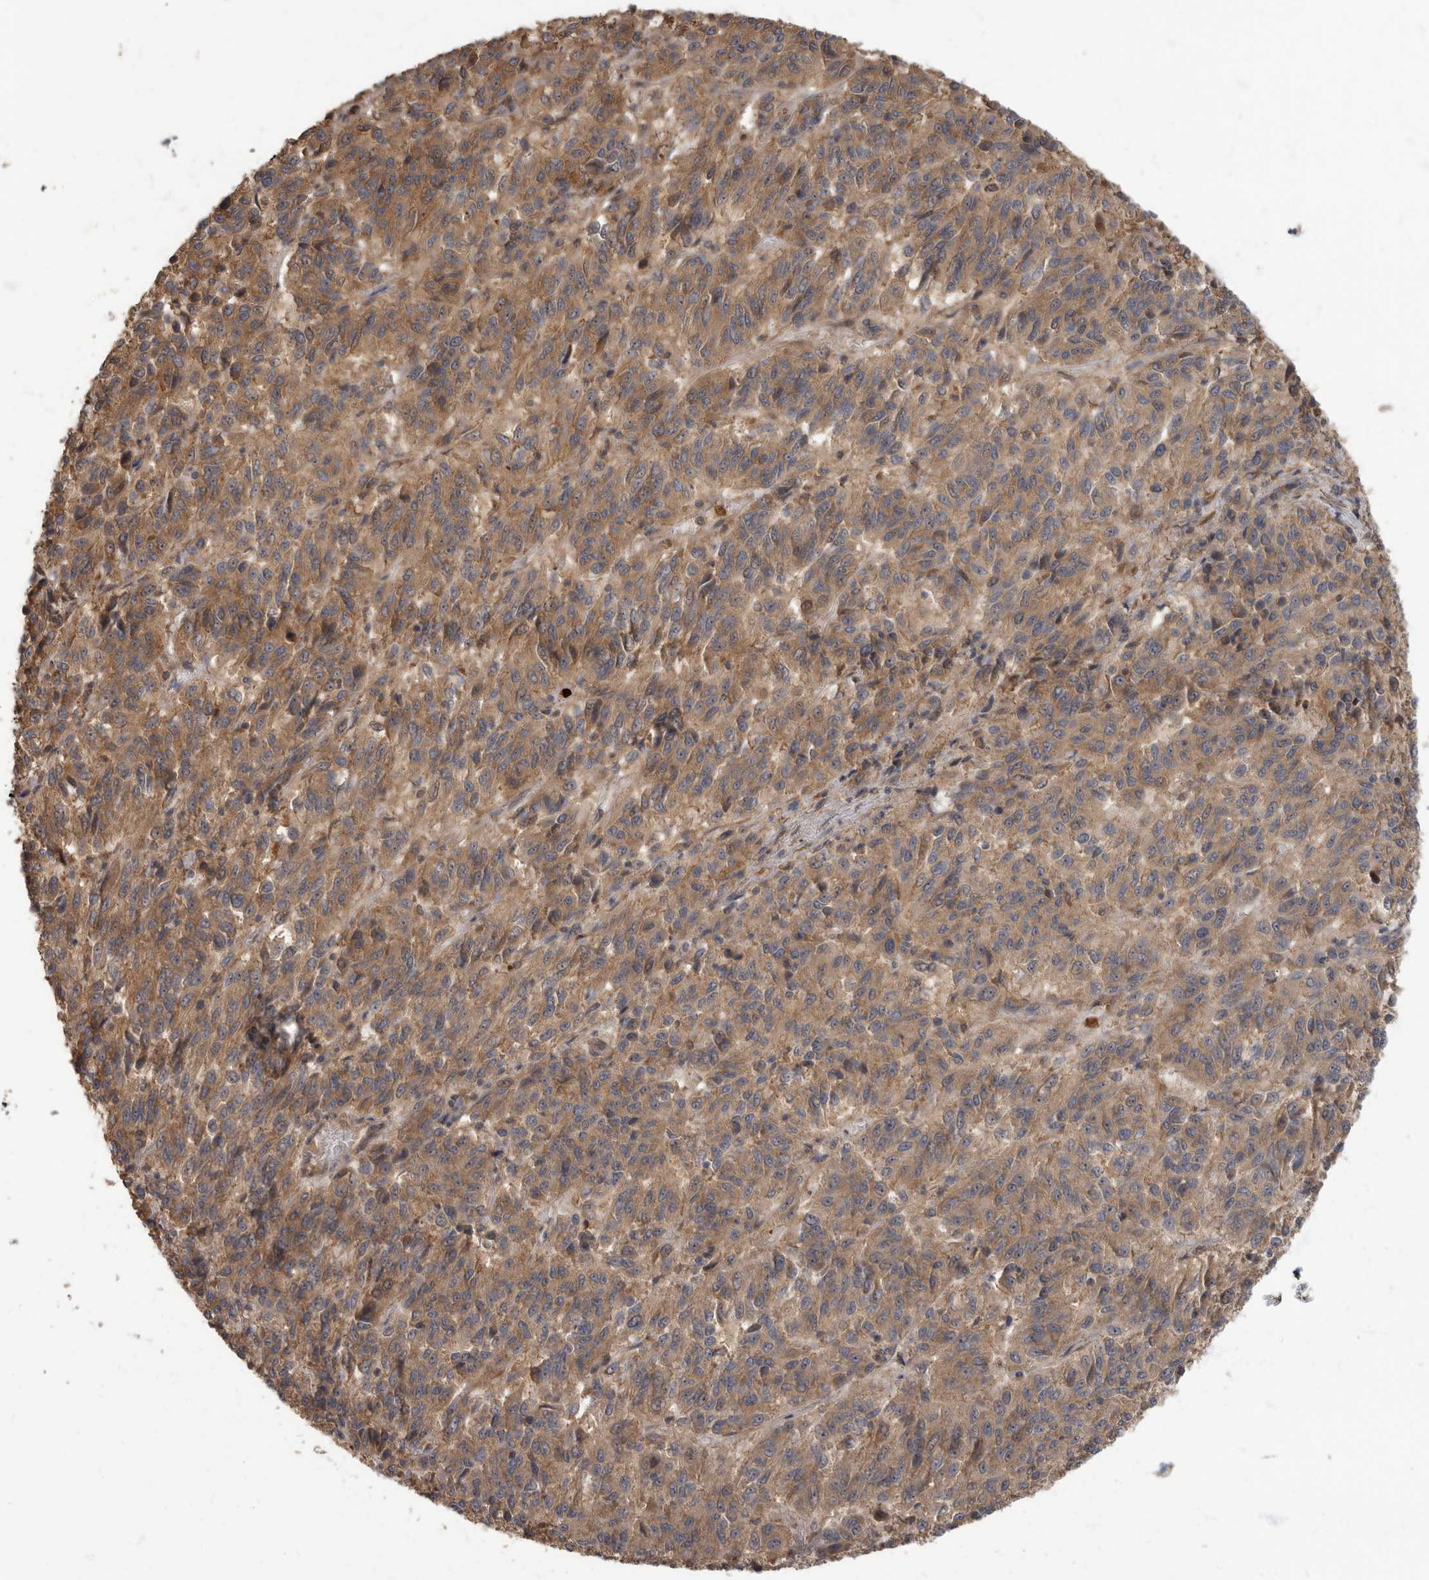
{"staining": {"intensity": "moderate", "quantity": ">75%", "location": "cytoplasmic/membranous"}, "tissue": "melanoma", "cell_type": "Tumor cells", "image_type": "cancer", "snomed": [{"axis": "morphology", "description": "Malignant melanoma, Metastatic site"}, {"axis": "topography", "description": "Lung"}], "caption": "A photomicrograph of human malignant melanoma (metastatic site) stained for a protein reveals moderate cytoplasmic/membranous brown staining in tumor cells.", "gene": "DAAM1", "patient": {"sex": "male", "age": 64}}